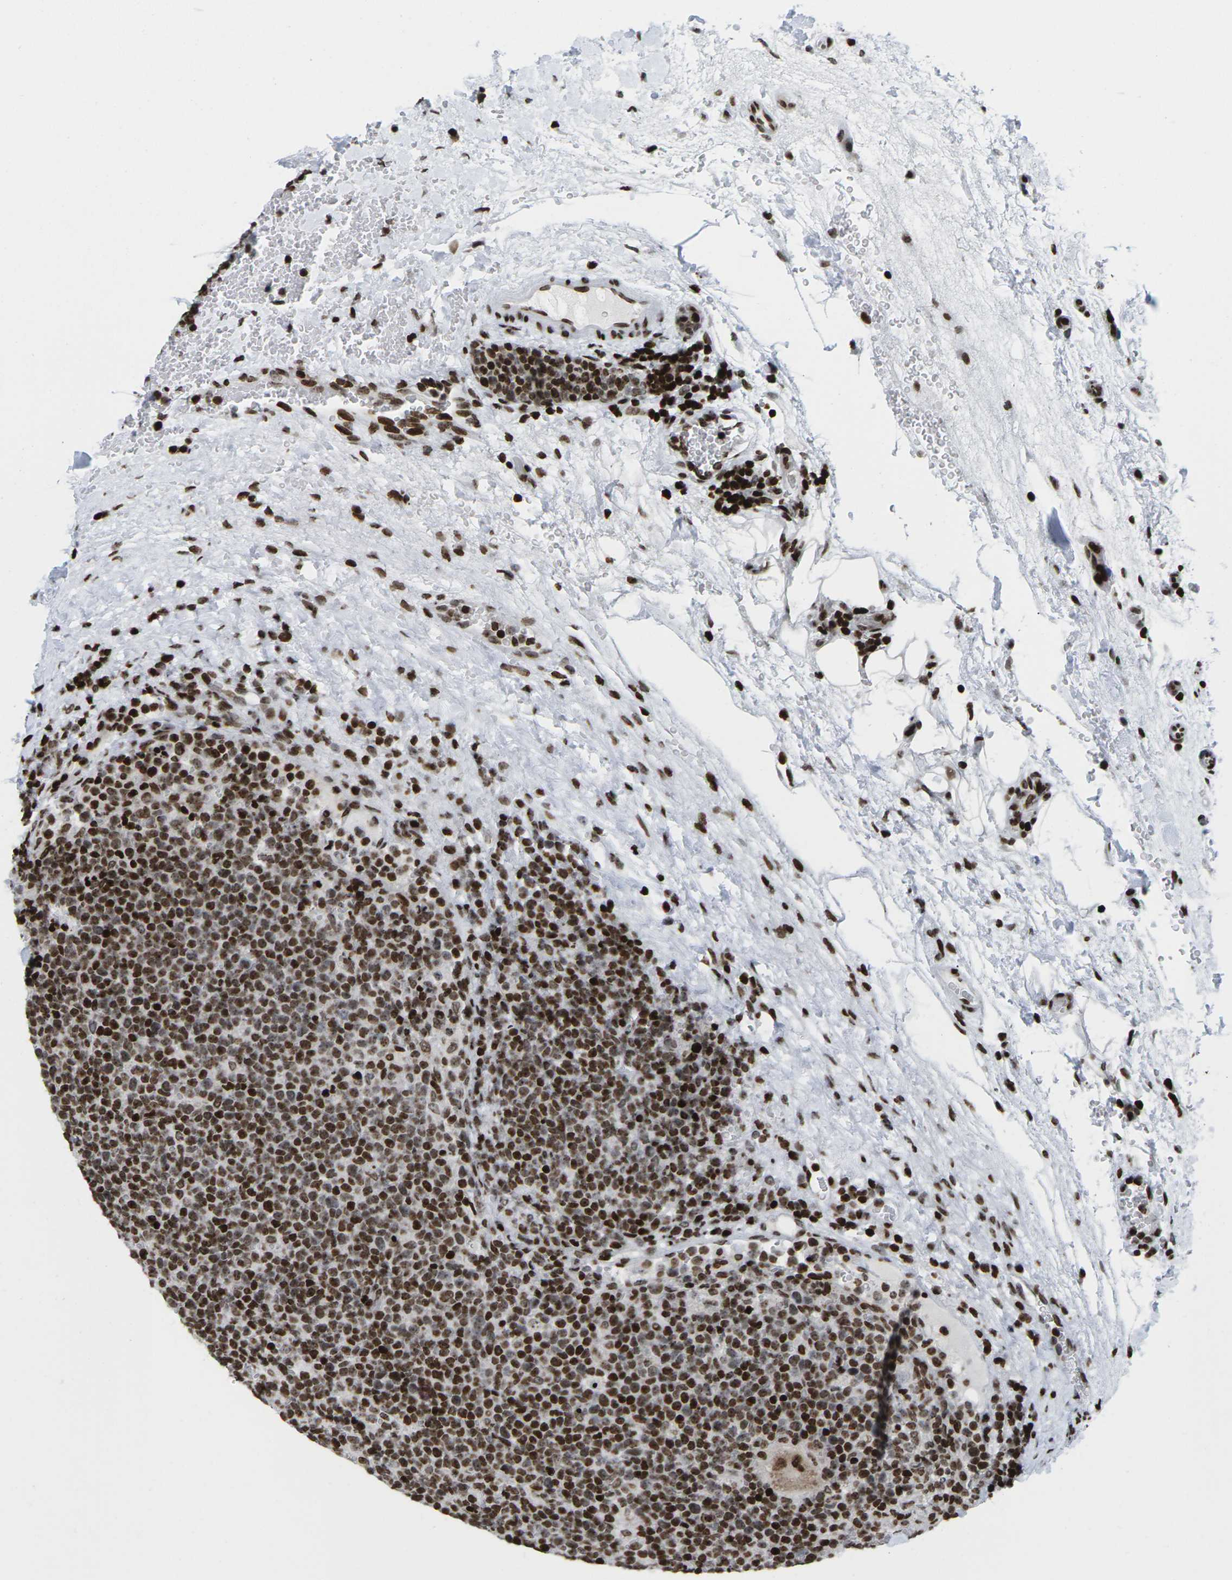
{"staining": {"intensity": "strong", "quantity": ">75%", "location": "nuclear"}, "tissue": "lymphoma", "cell_type": "Tumor cells", "image_type": "cancer", "snomed": [{"axis": "morphology", "description": "Malignant lymphoma, non-Hodgkin's type, High grade"}, {"axis": "topography", "description": "Lymph node"}], "caption": "Human lymphoma stained with a brown dye displays strong nuclear positive staining in about >75% of tumor cells.", "gene": "H1-4", "patient": {"sex": "male", "age": 61}}